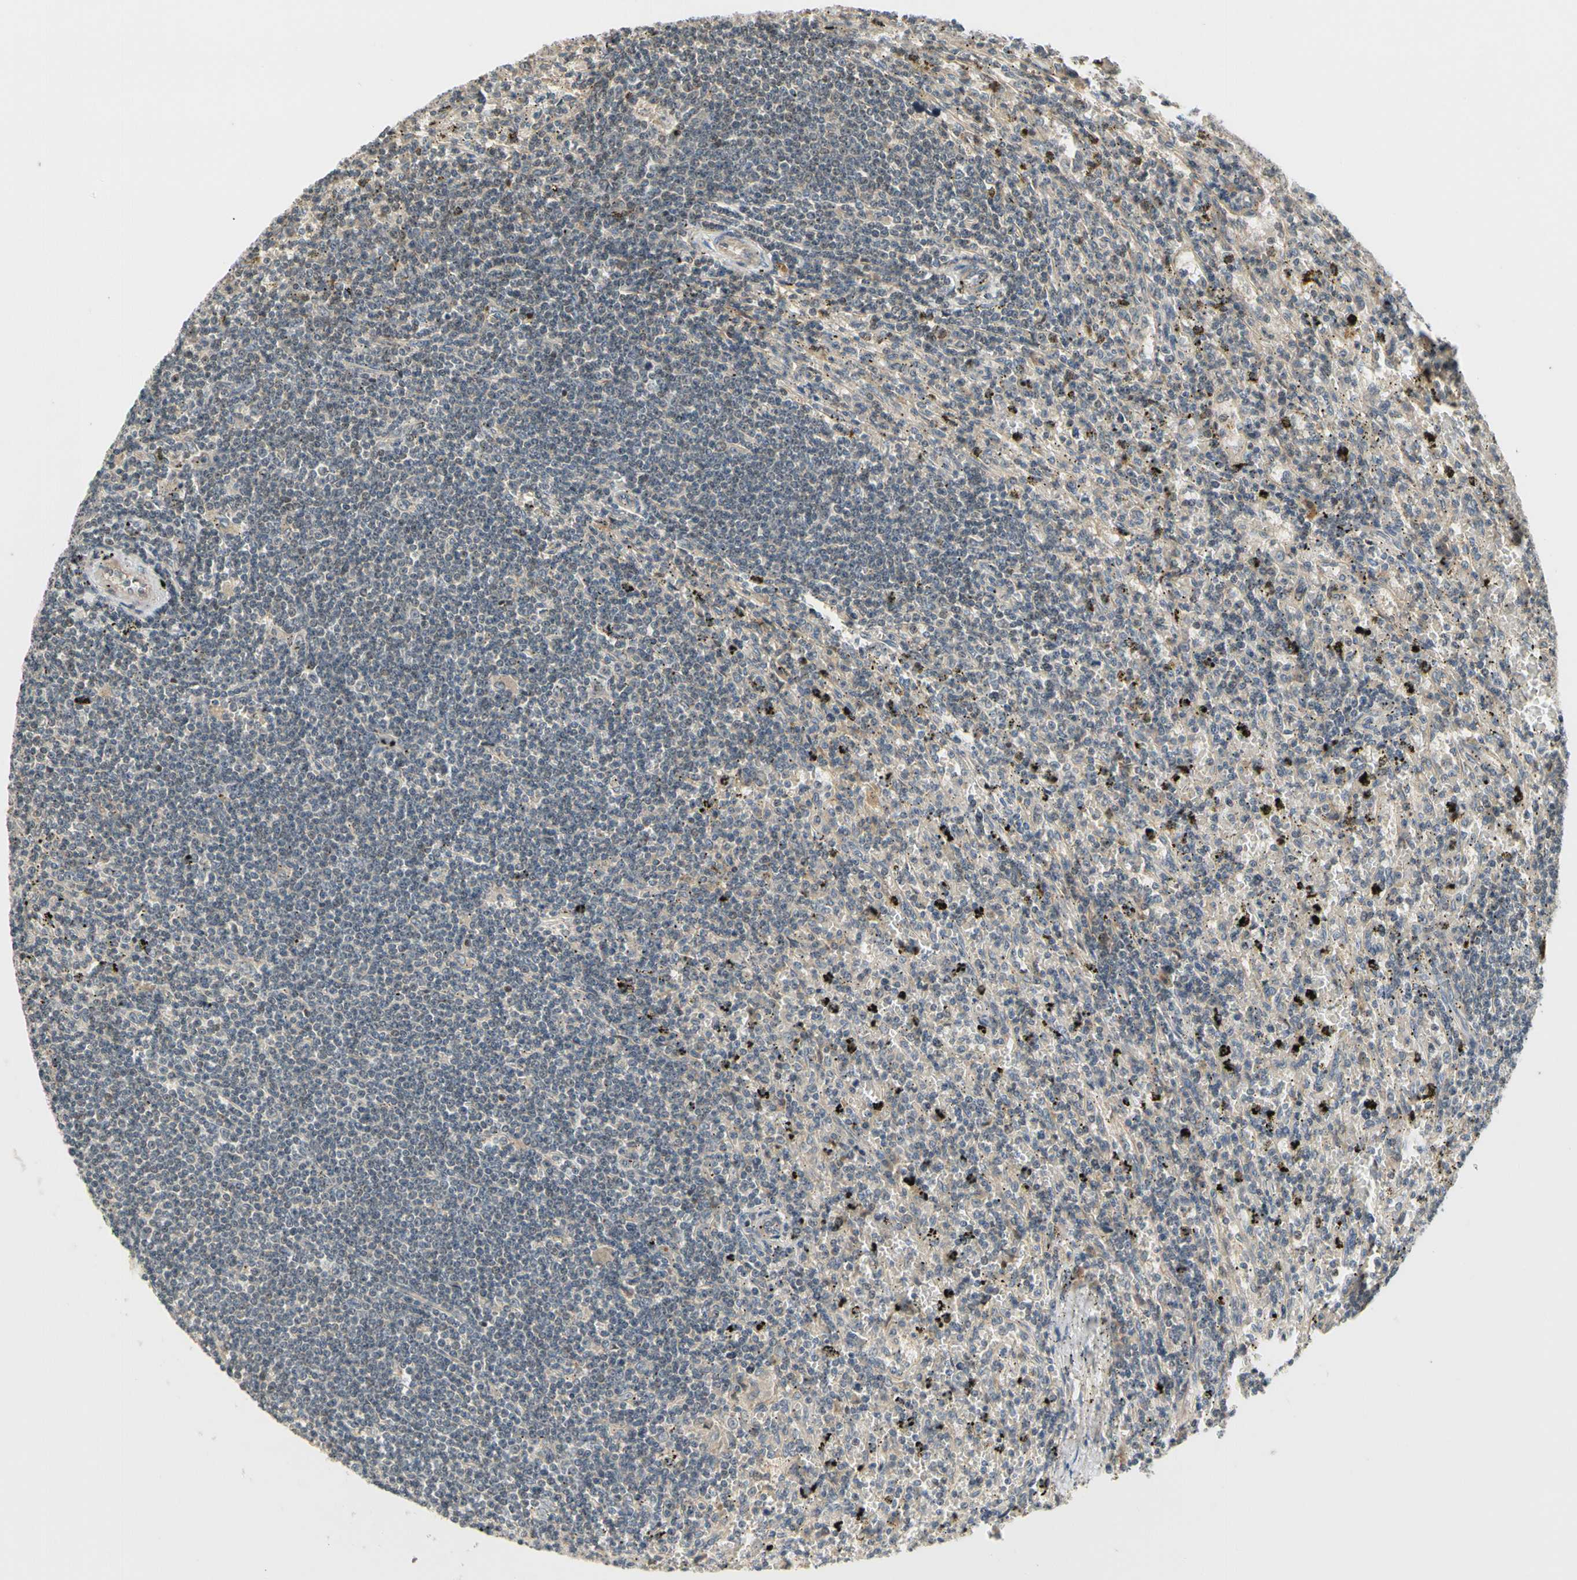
{"staining": {"intensity": "weak", "quantity": ">75%", "location": "cytoplasmic/membranous"}, "tissue": "lymphoma", "cell_type": "Tumor cells", "image_type": "cancer", "snomed": [{"axis": "morphology", "description": "Malignant lymphoma, non-Hodgkin's type, Low grade"}, {"axis": "topography", "description": "Spleen"}], "caption": "Immunohistochemical staining of lymphoma demonstrates low levels of weak cytoplasmic/membranous protein expression in about >75% of tumor cells.", "gene": "ATP2C1", "patient": {"sex": "male", "age": 76}}